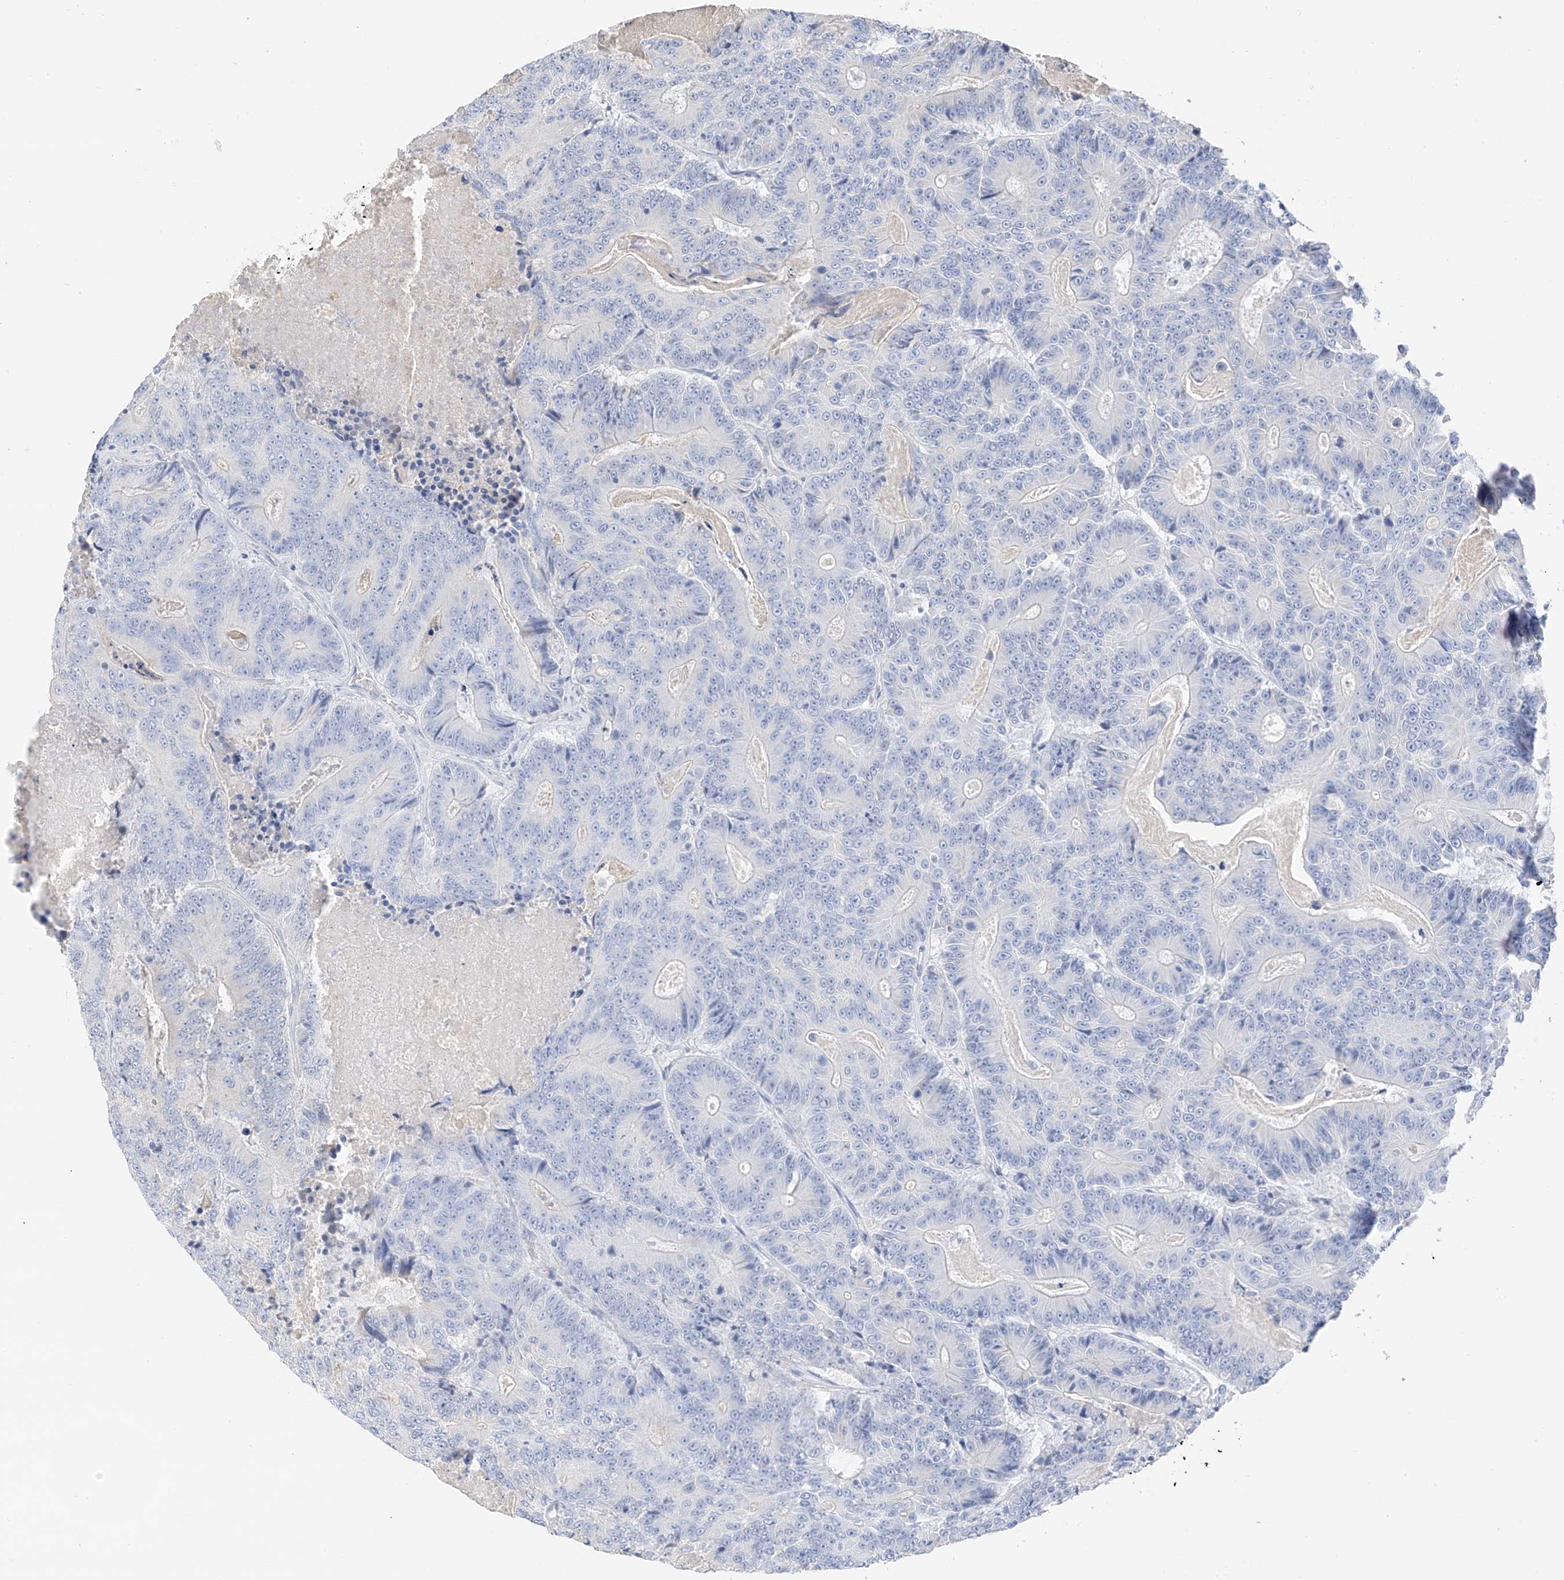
{"staining": {"intensity": "negative", "quantity": "none", "location": "none"}, "tissue": "colorectal cancer", "cell_type": "Tumor cells", "image_type": "cancer", "snomed": [{"axis": "morphology", "description": "Adenocarcinoma, NOS"}, {"axis": "topography", "description": "Colon"}], "caption": "Immunohistochemistry histopathology image of neoplastic tissue: adenocarcinoma (colorectal) stained with DAB (3,3'-diaminobenzidine) exhibits no significant protein staining in tumor cells. The staining was performed using DAB (3,3'-diaminobenzidine) to visualize the protein expression in brown, while the nuclei were stained in blue with hematoxylin (Magnification: 20x).", "gene": "CAPN13", "patient": {"sex": "male", "age": 83}}